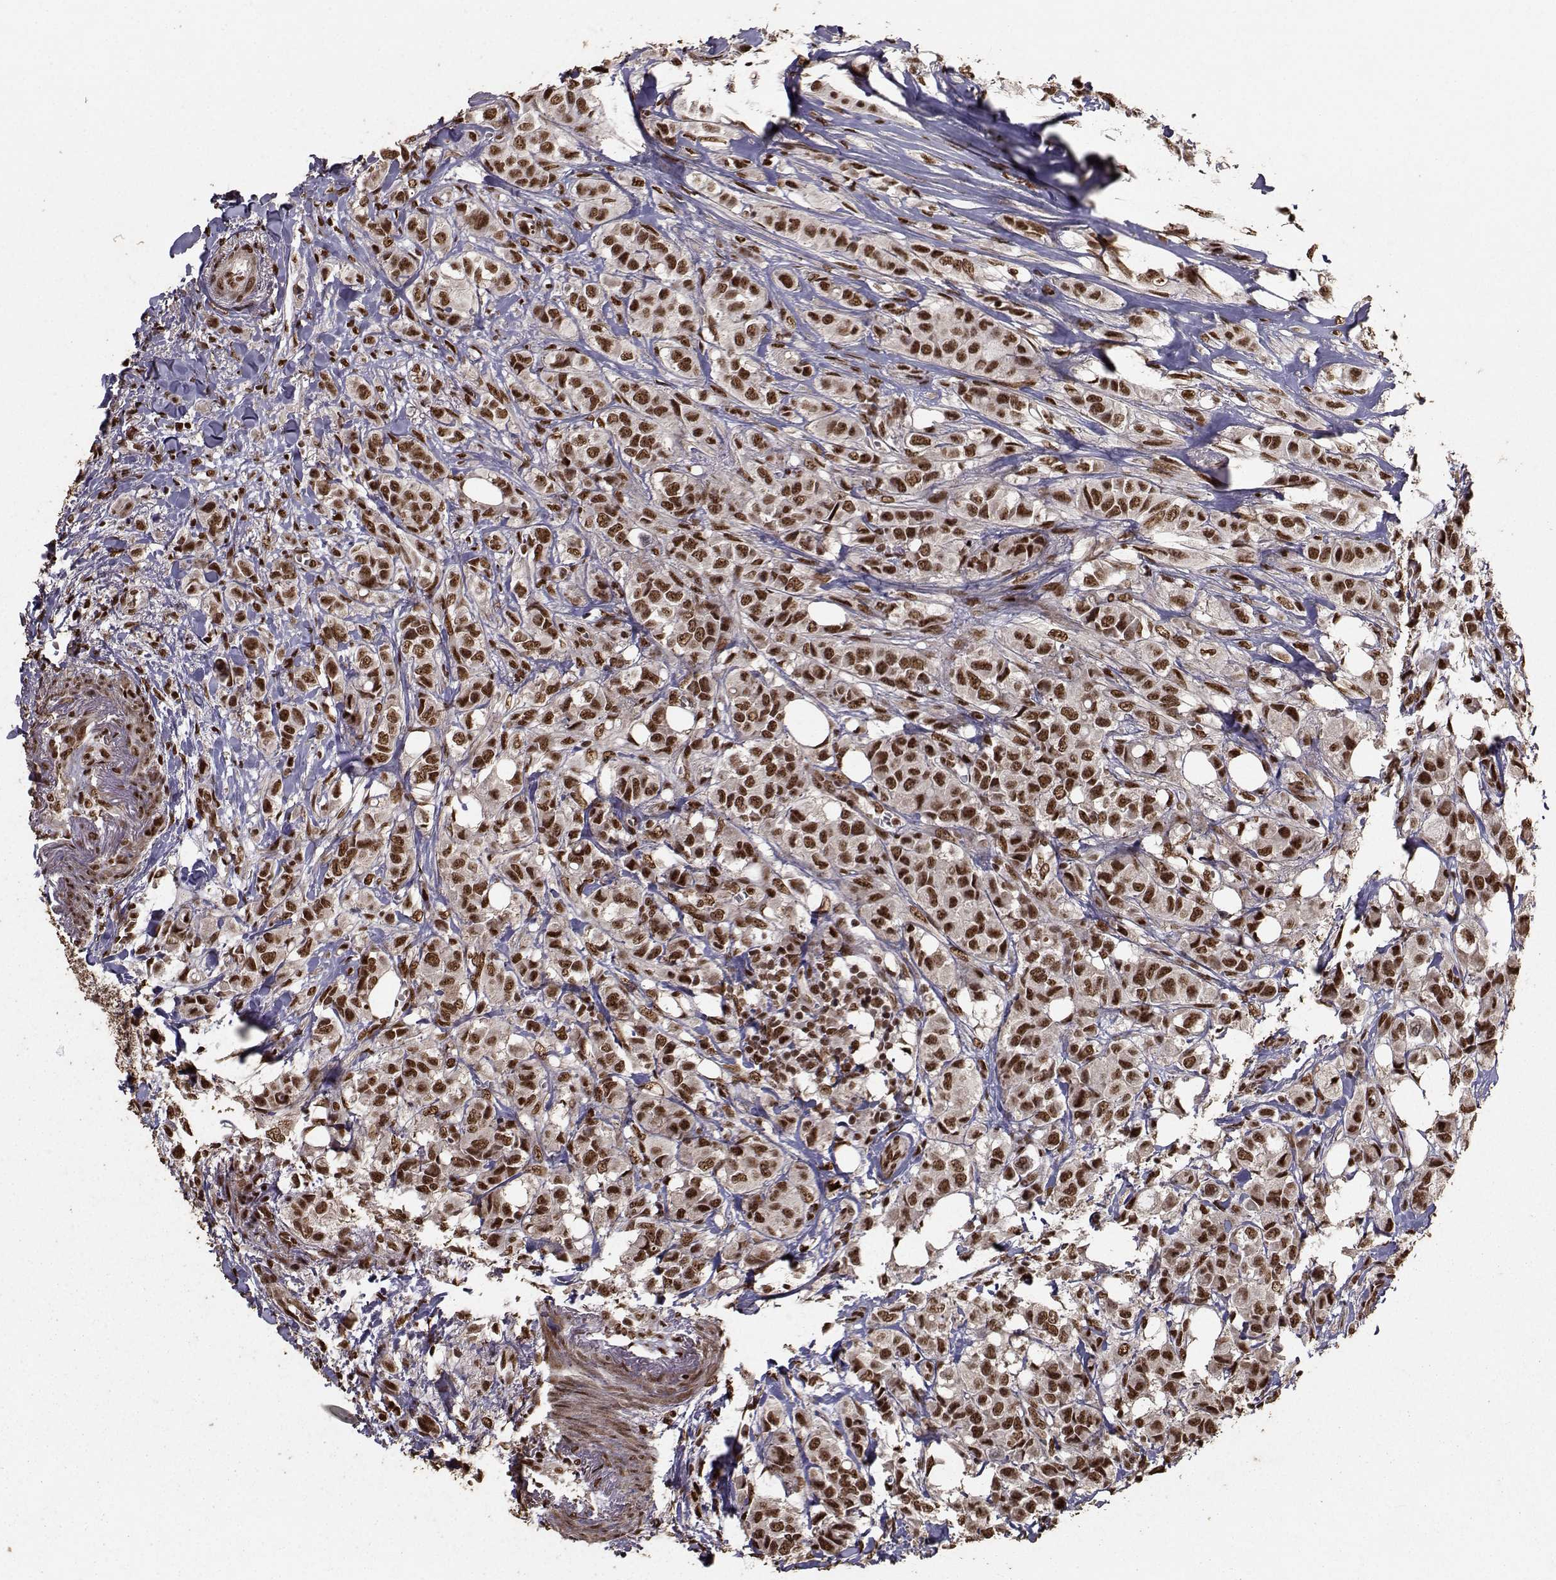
{"staining": {"intensity": "strong", "quantity": ">75%", "location": "cytoplasmic/membranous,nuclear"}, "tissue": "breast cancer", "cell_type": "Tumor cells", "image_type": "cancer", "snomed": [{"axis": "morphology", "description": "Duct carcinoma"}, {"axis": "topography", "description": "Breast"}], "caption": "Intraductal carcinoma (breast) stained with IHC exhibits strong cytoplasmic/membranous and nuclear expression in about >75% of tumor cells.", "gene": "SF1", "patient": {"sex": "female", "age": 85}}